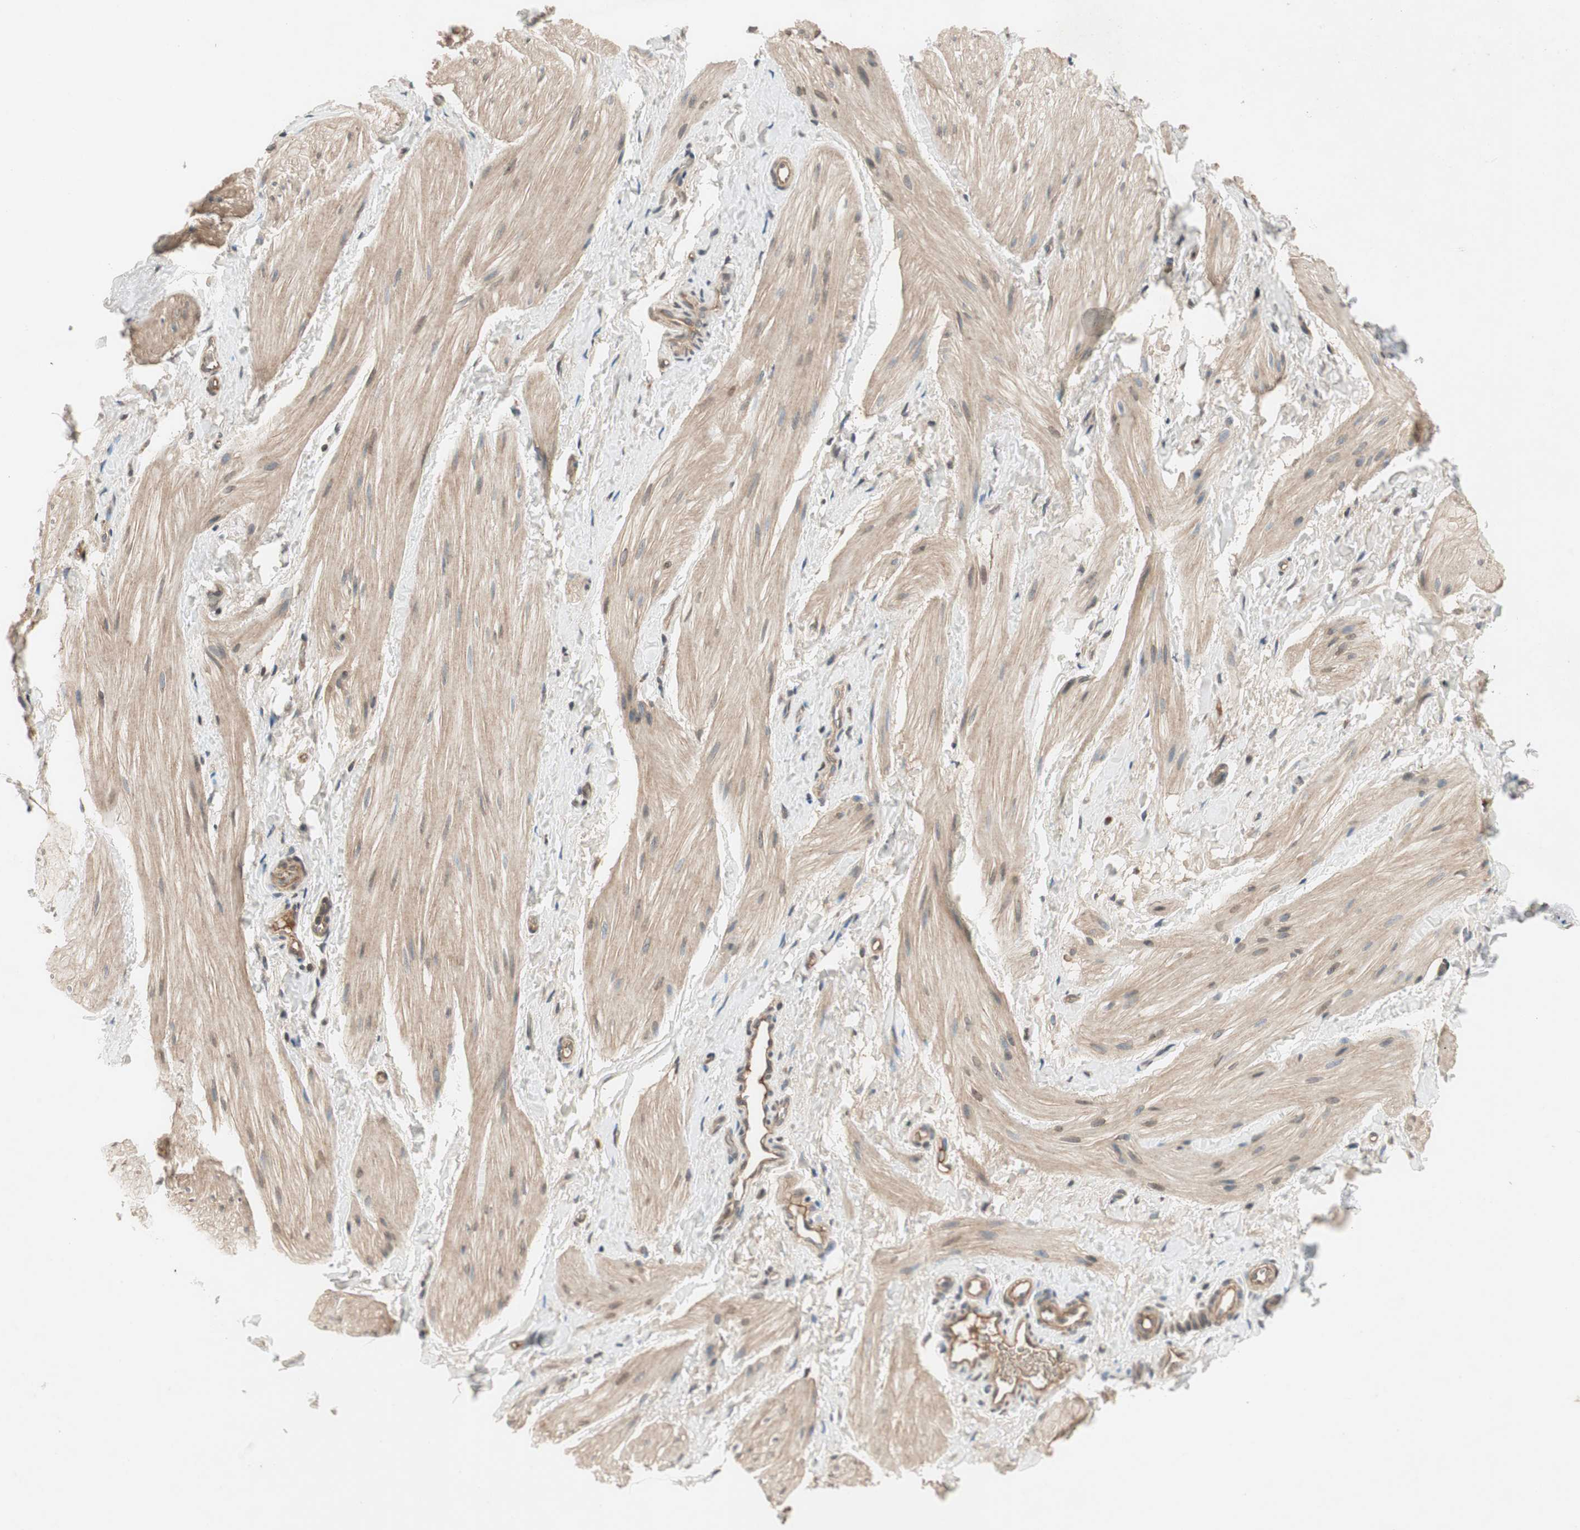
{"staining": {"intensity": "weak", "quantity": "25%-75%", "location": "cytoplasmic/membranous"}, "tissue": "smooth muscle", "cell_type": "Smooth muscle cells", "image_type": "normal", "snomed": [{"axis": "morphology", "description": "Normal tissue, NOS"}, {"axis": "topography", "description": "Smooth muscle"}], "caption": "DAB (3,3'-diaminobenzidine) immunohistochemical staining of benign smooth muscle reveals weak cytoplasmic/membranous protein staining in approximately 25%-75% of smooth muscle cells. (DAB (3,3'-diaminobenzidine) IHC with brightfield microscopy, high magnification).", "gene": "GCLM", "patient": {"sex": "male", "age": 16}}